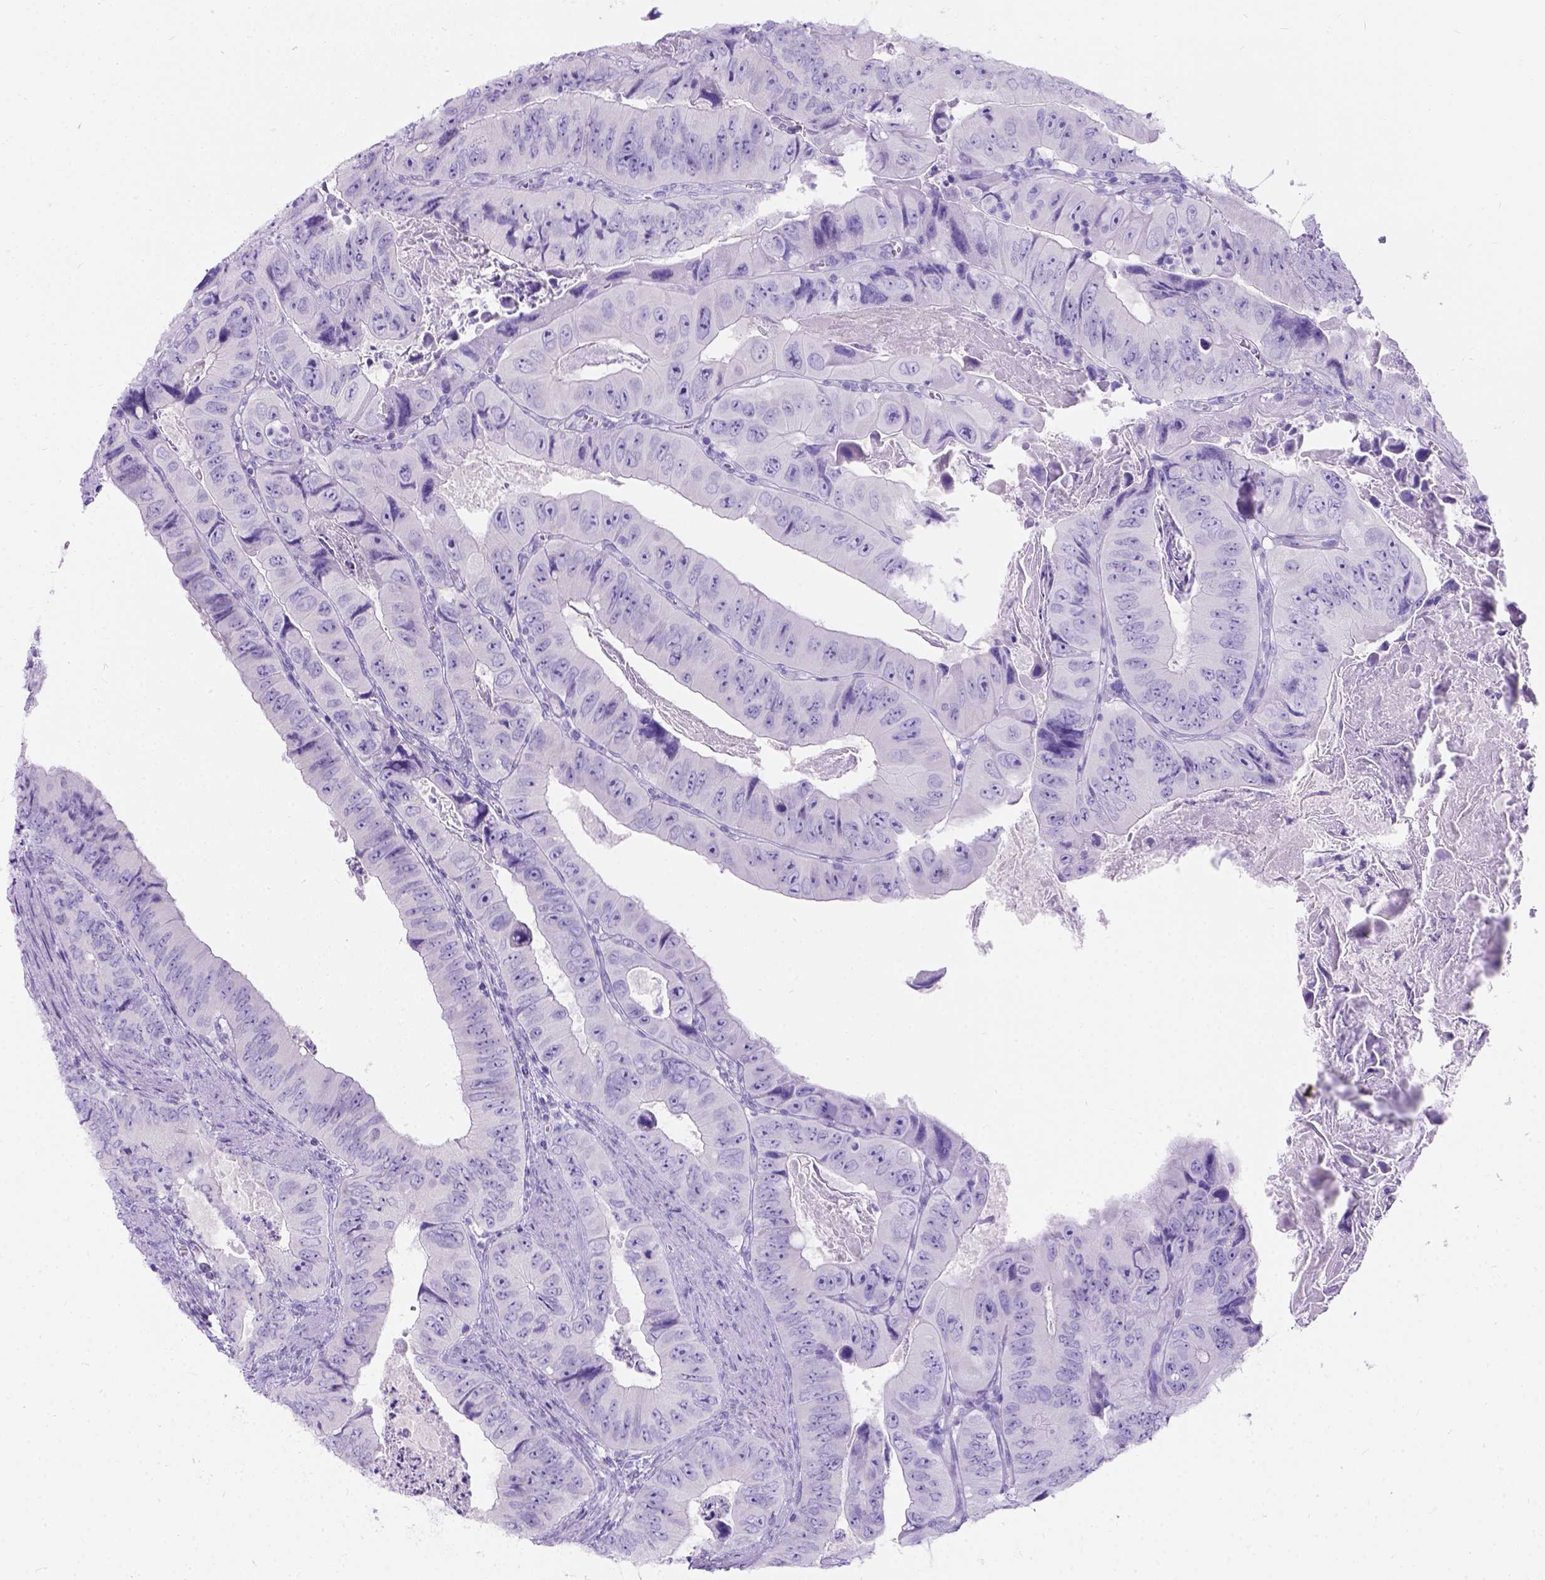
{"staining": {"intensity": "negative", "quantity": "none", "location": "none"}, "tissue": "colorectal cancer", "cell_type": "Tumor cells", "image_type": "cancer", "snomed": [{"axis": "morphology", "description": "Adenocarcinoma, NOS"}, {"axis": "topography", "description": "Colon"}], "caption": "High magnification brightfield microscopy of adenocarcinoma (colorectal) stained with DAB (brown) and counterstained with hematoxylin (blue): tumor cells show no significant positivity.", "gene": "C7orf57", "patient": {"sex": "female", "age": 84}}